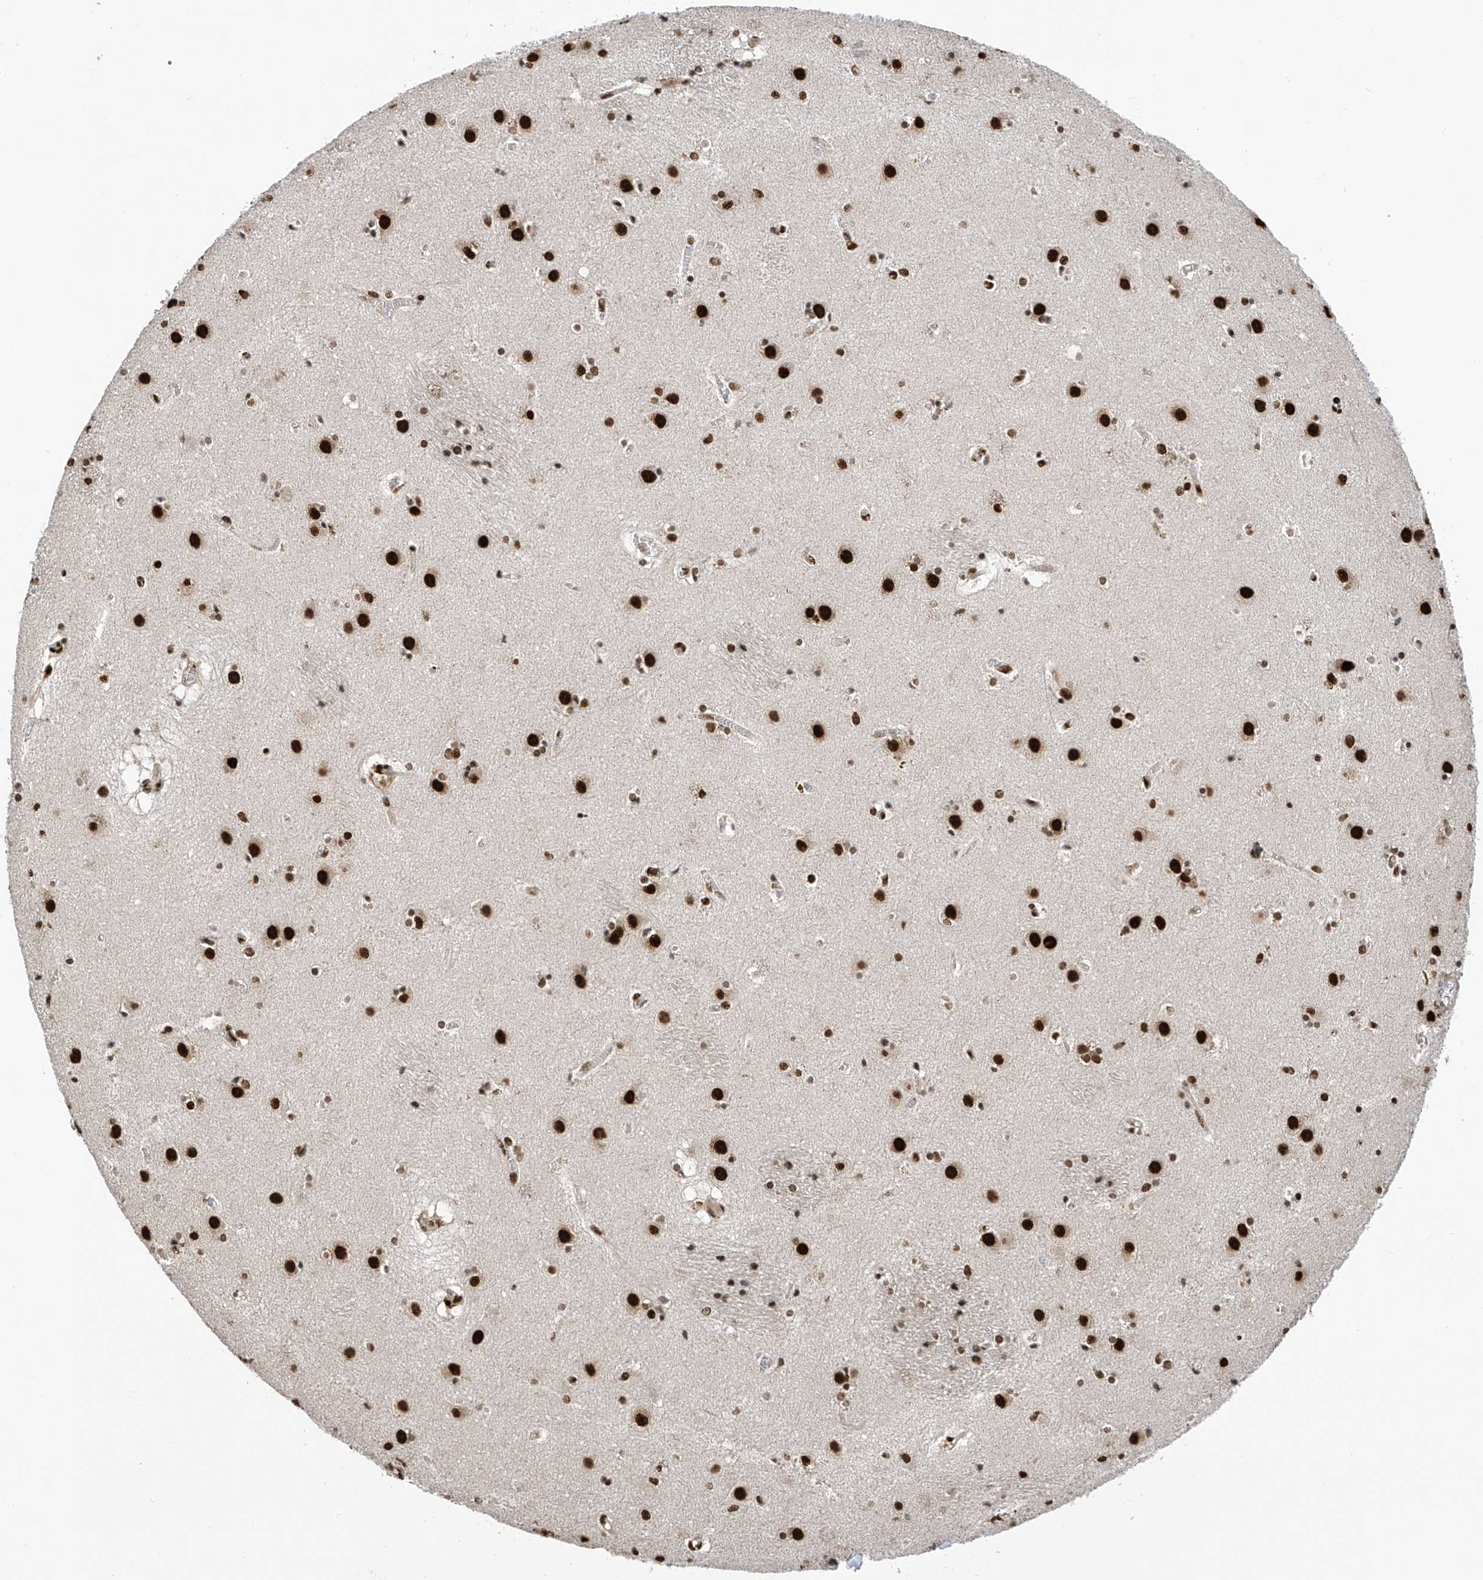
{"staining": {"intensity": "strong", "quantity": "25%-75%", "location": "nuclear"}, "tissue": "caudate", "cell_type": "Glial cells", "image_type": "normal", "snomed": [{"axis": "morphology", "description": "Normal tissue, NOS"}, {"axis": "topography", "description": "Lateral ventricle wall"}], "caption": "A brown stain labels strong nuclear staining of a protein in glial cells of unremarkable caudate. (IHC, brightfield microscopy, high magnification).", "gene": "APLF", "patient": {"sex": "male", "age": 70}}